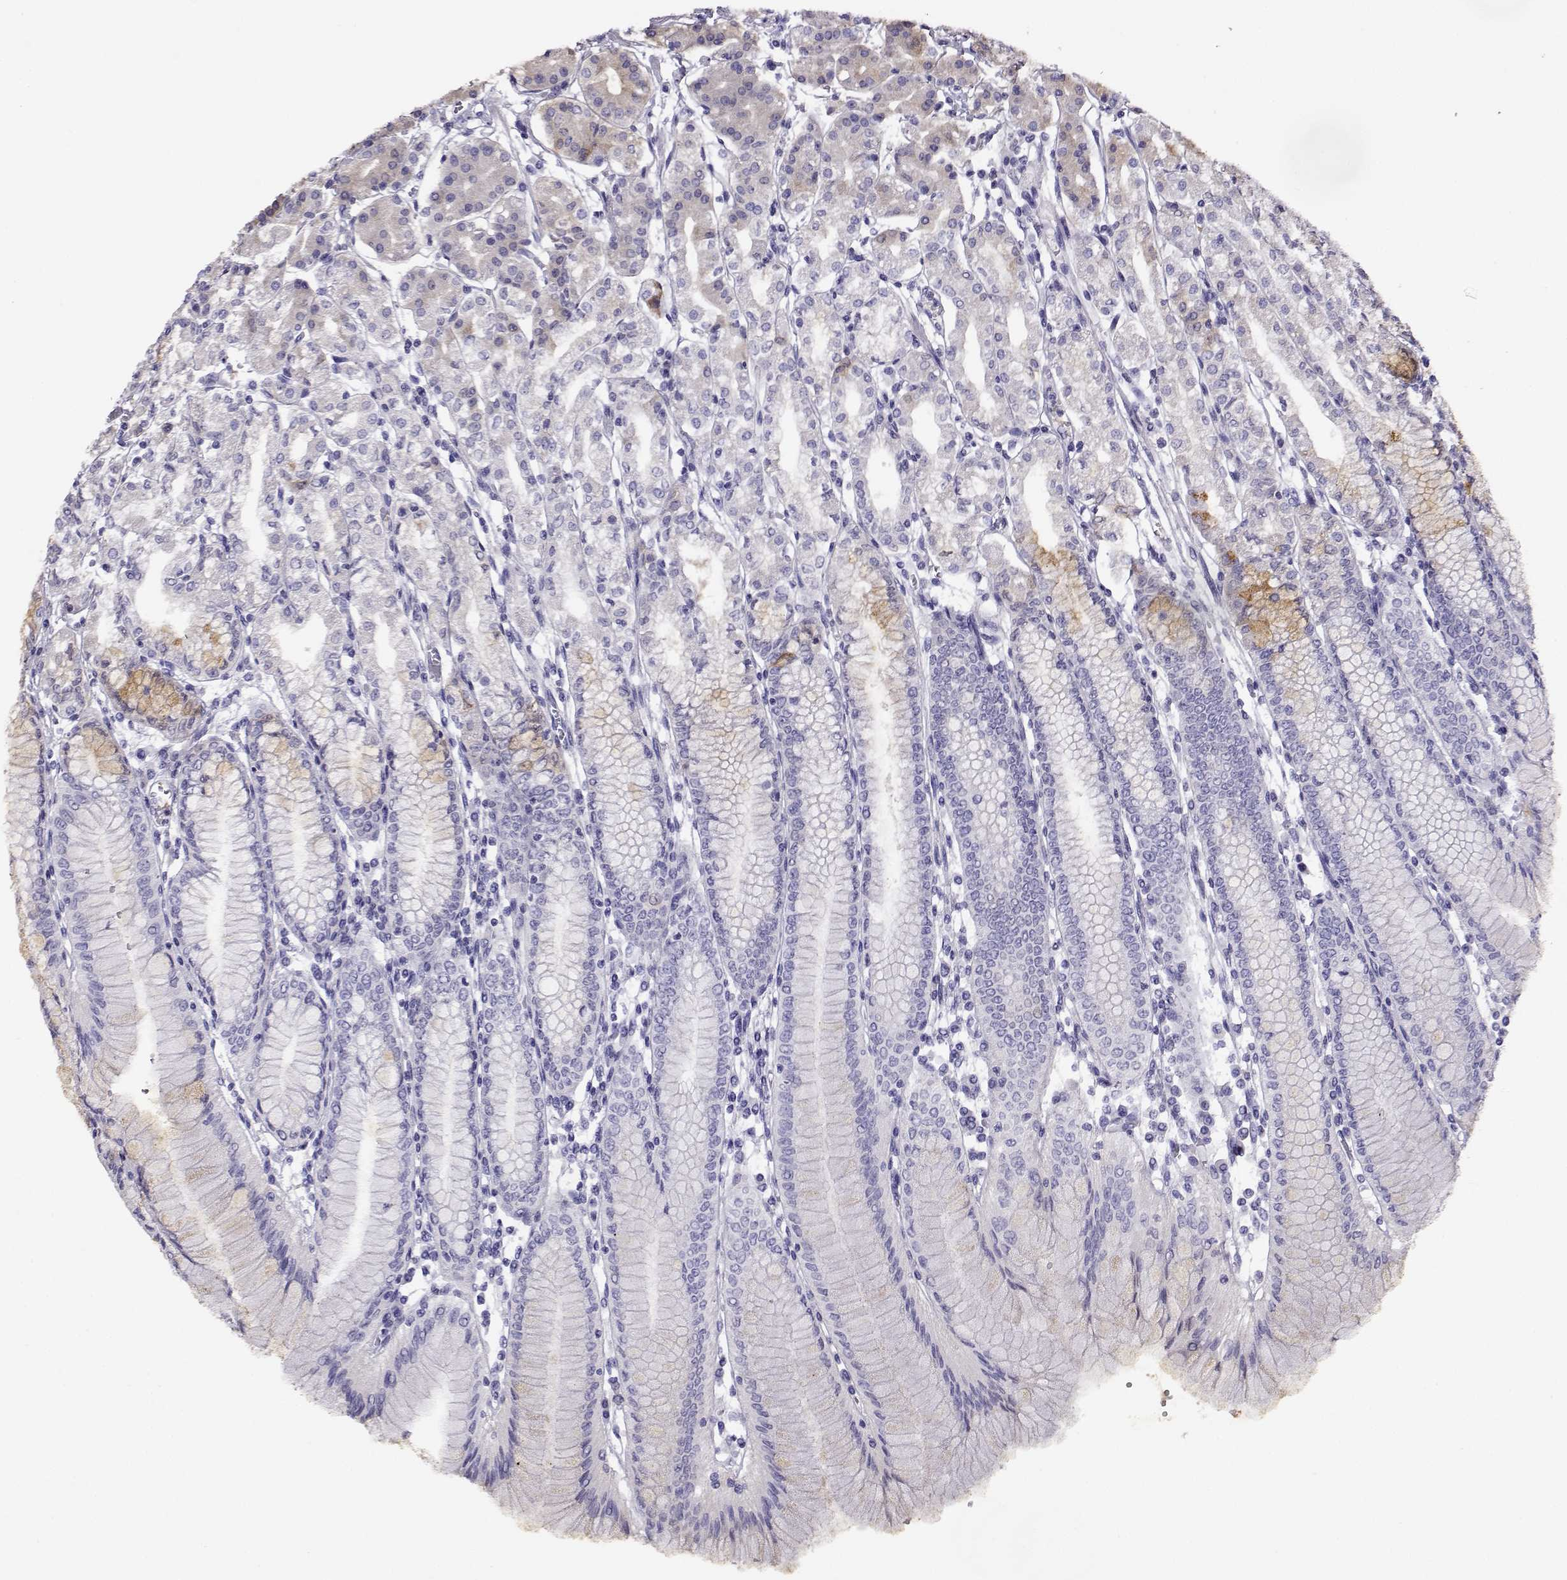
{"staining": {"intensity": "moderate", "quantity": "25%-75%", "location": "cytoplasmic/membranous"}, "tissue": "stomach", "cell_type": "Glandular cells", "image_type": "normal", "snomed": [{"axis": "morphology", "description": "Normal tissue, NOS"}, {"axis": "topography", "description": "Skeletal muscle"}, {"axis": "topography", "description": "Stomach"}], "caption": "DAB immunohistochemical staining of normal stomach displays moderate cytoplasmic/membranous protein staining in approximately 25%-75% of glandular cells. (DAB (3,3'-diaminobenzidine) = brown stain, brightfield microscopy at high magnification).", "gene": "CABS1", "patient": {"sex": "female", "age": 57}}